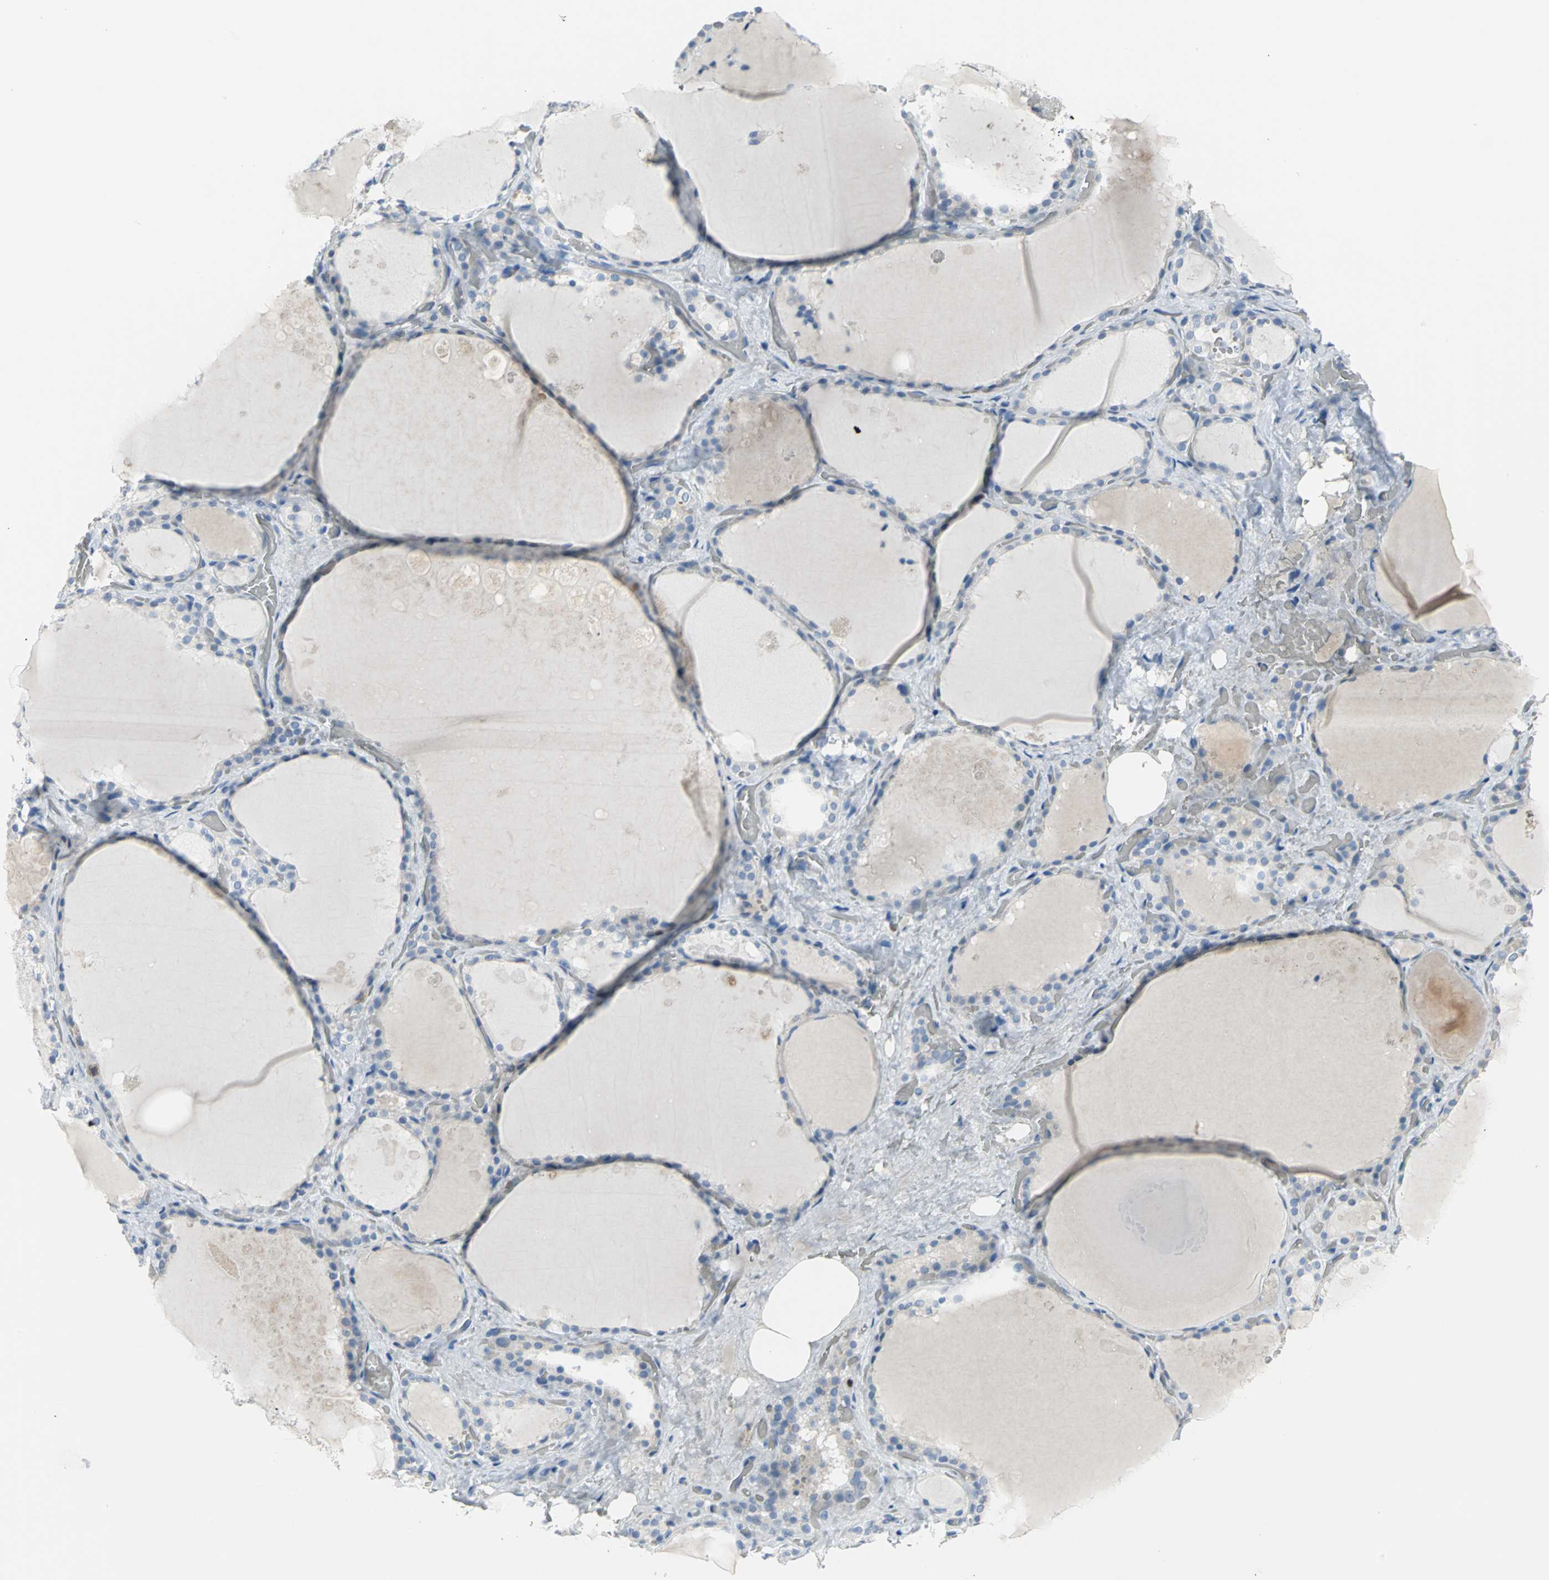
{"staining": {"intensity": "negative", "quantity": "none", "location": "none"}, "tissue": "thyroid gland", "cell_type": "Glandular cells", "image_type": "normal", "snomed": [{"axis": "morphology", "description": "Normal tissue, NOS"}, {"axis": "topography", "description": "Thyroid gland"}], "caption": "The immunohistochemistry image has no significant staining in glandular cells of thyroid gland.", "gene": "MCM3", "patient": {"sex": "male", "age": 61}}